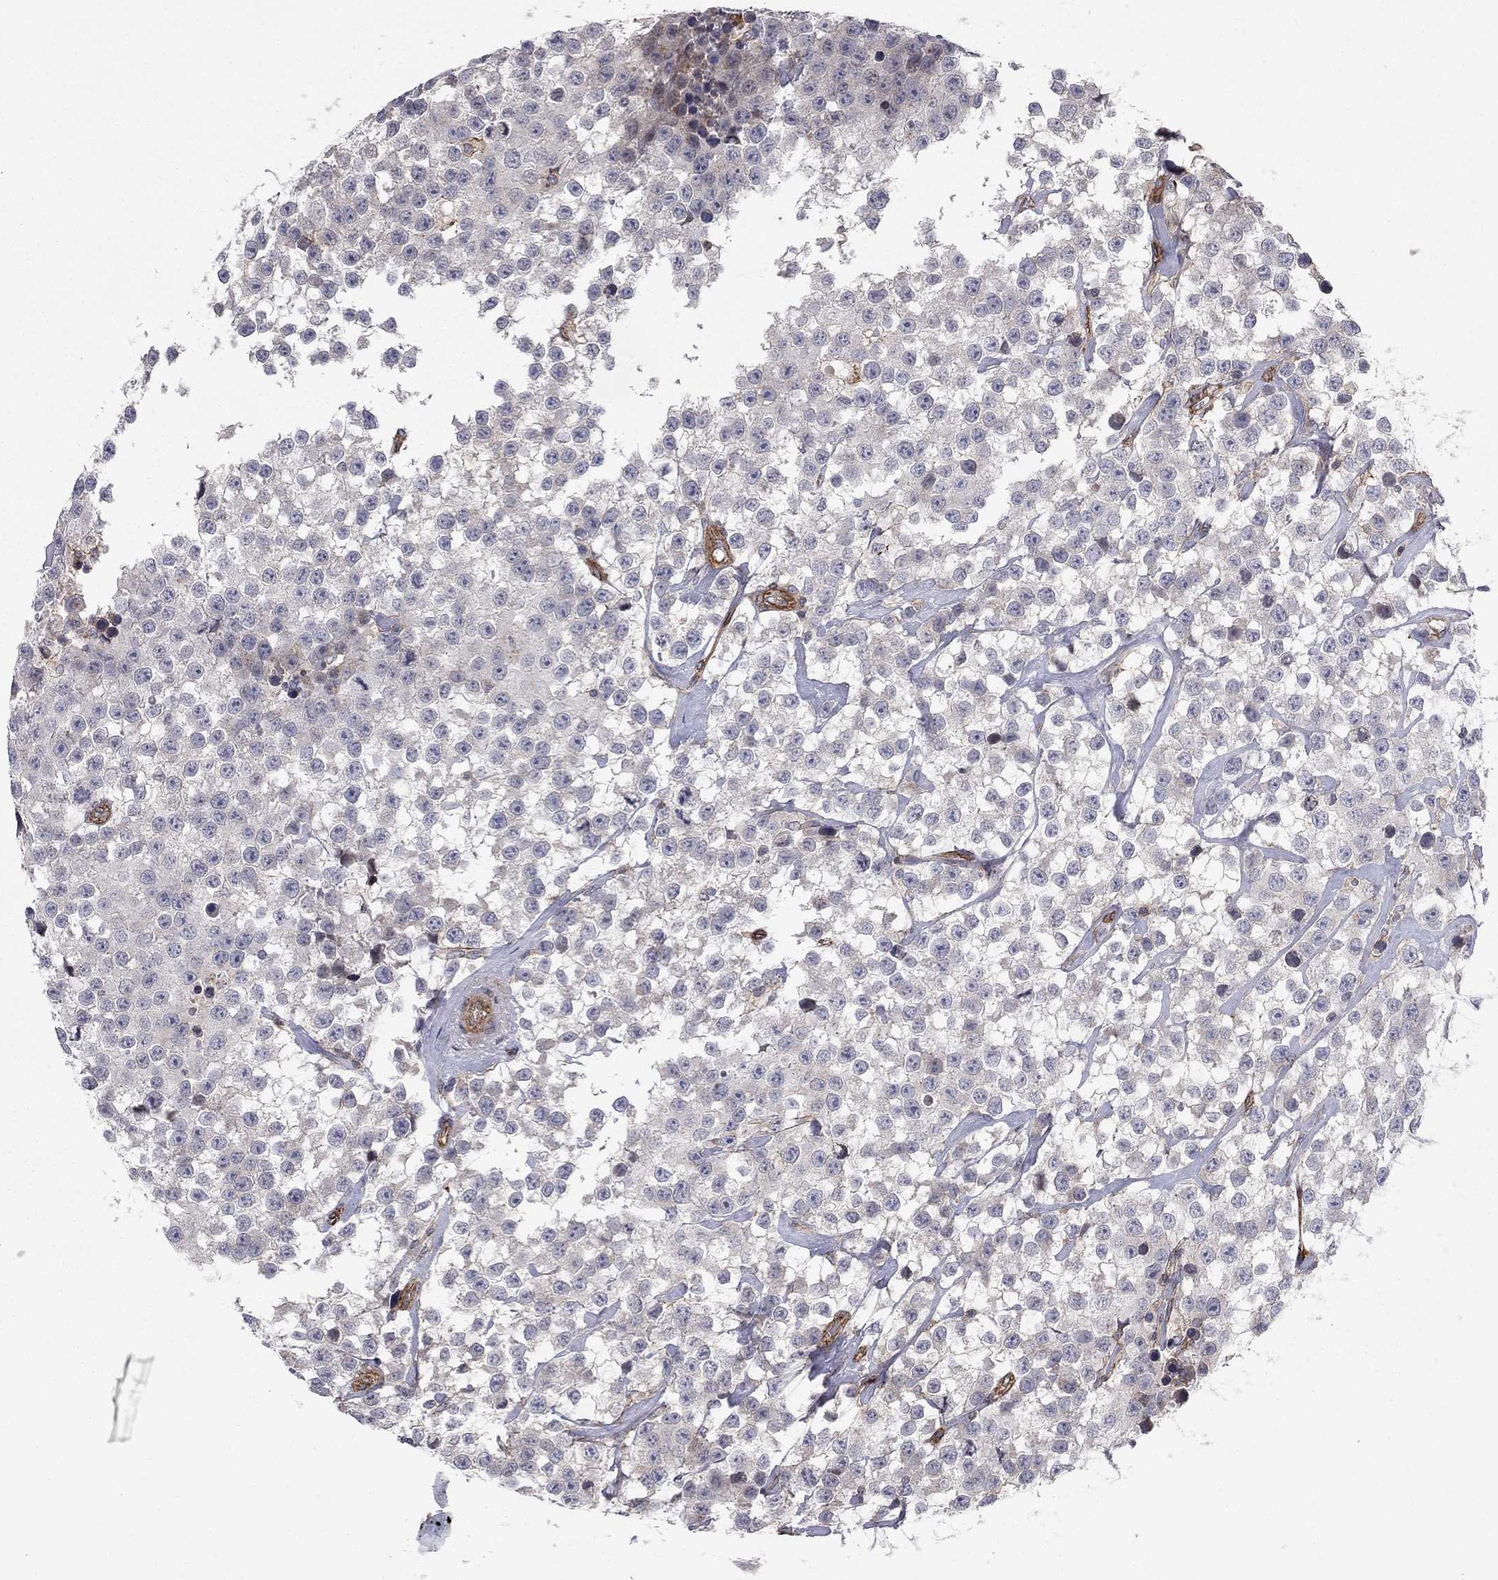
{"staining": {"intensity": "negative", "quantity": "none", "location": "none"}, "tissue": "testis cancer", "cell_type": "Tumor cells", "image_type": "cancer", "snomed": [{"axis": "morphology", "description": "Seminoma, NOS"}, {"axis": "topography", "description": "Testis"}], "caption": "An image of testis cancer (seminoma) stained for a protein shows no brown staining in tumor cells.", "gene": "RASEF", "patient": {"sex": "male", "age": 59}}